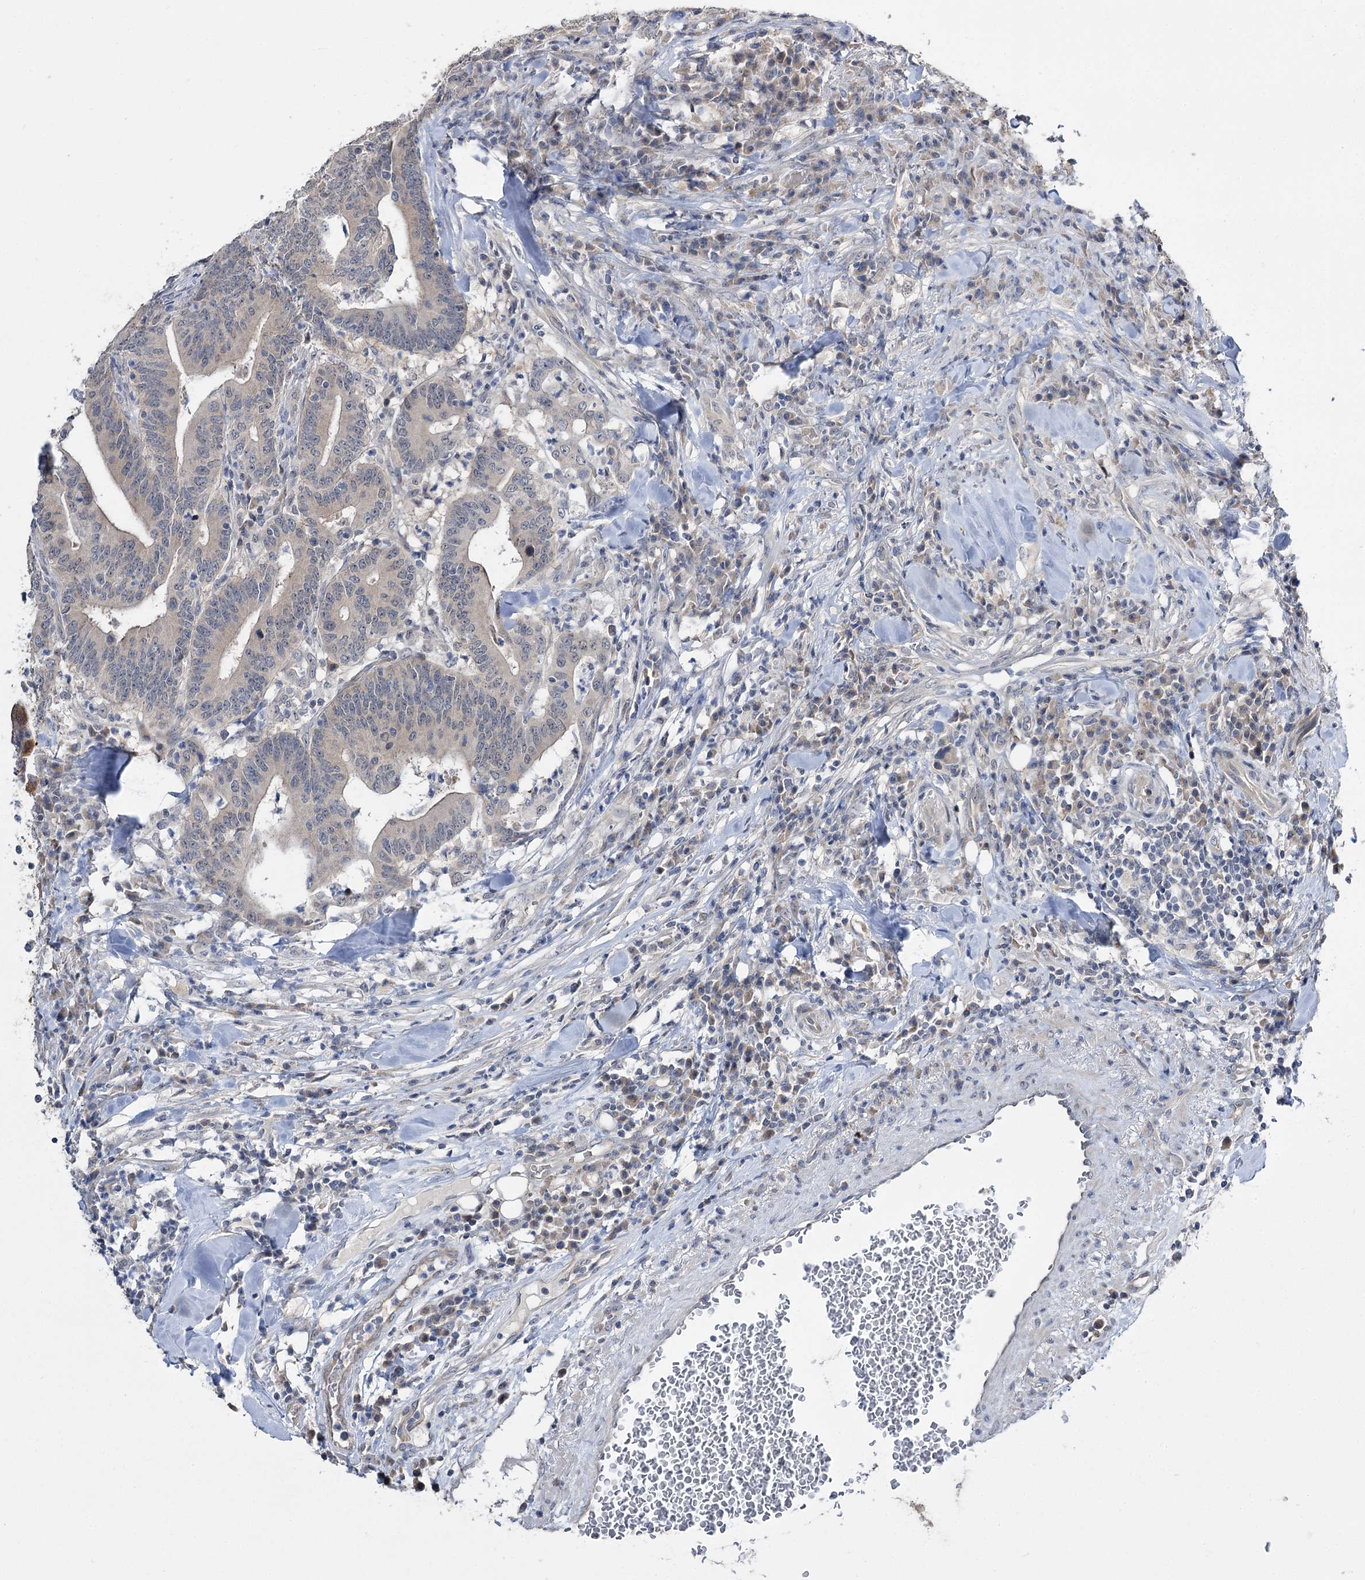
{"staining": {"intensity": "negative", "quantity": "none", "location": "none"}, "tissue": "colorectal cancer", "cell_type": "Tumor cells", "image_type": "cancer", "snomed": [{"axis": "morphology", "description": "Adenocarcinoma, NOS"}, {"axis": "topography", "description": "Colon"}], "caption": "A high-resolution micrograph shows immunohistochemistry (IHC) staining of colorectal adenocarcinoma, which reveals no significant positivity in tumor cells. (DAB immunohistochemistry visualized using brightfield microscopy, high magnification).", "gene": "PHYHIPL", "patient": {"sex": "female", "age": 66}}